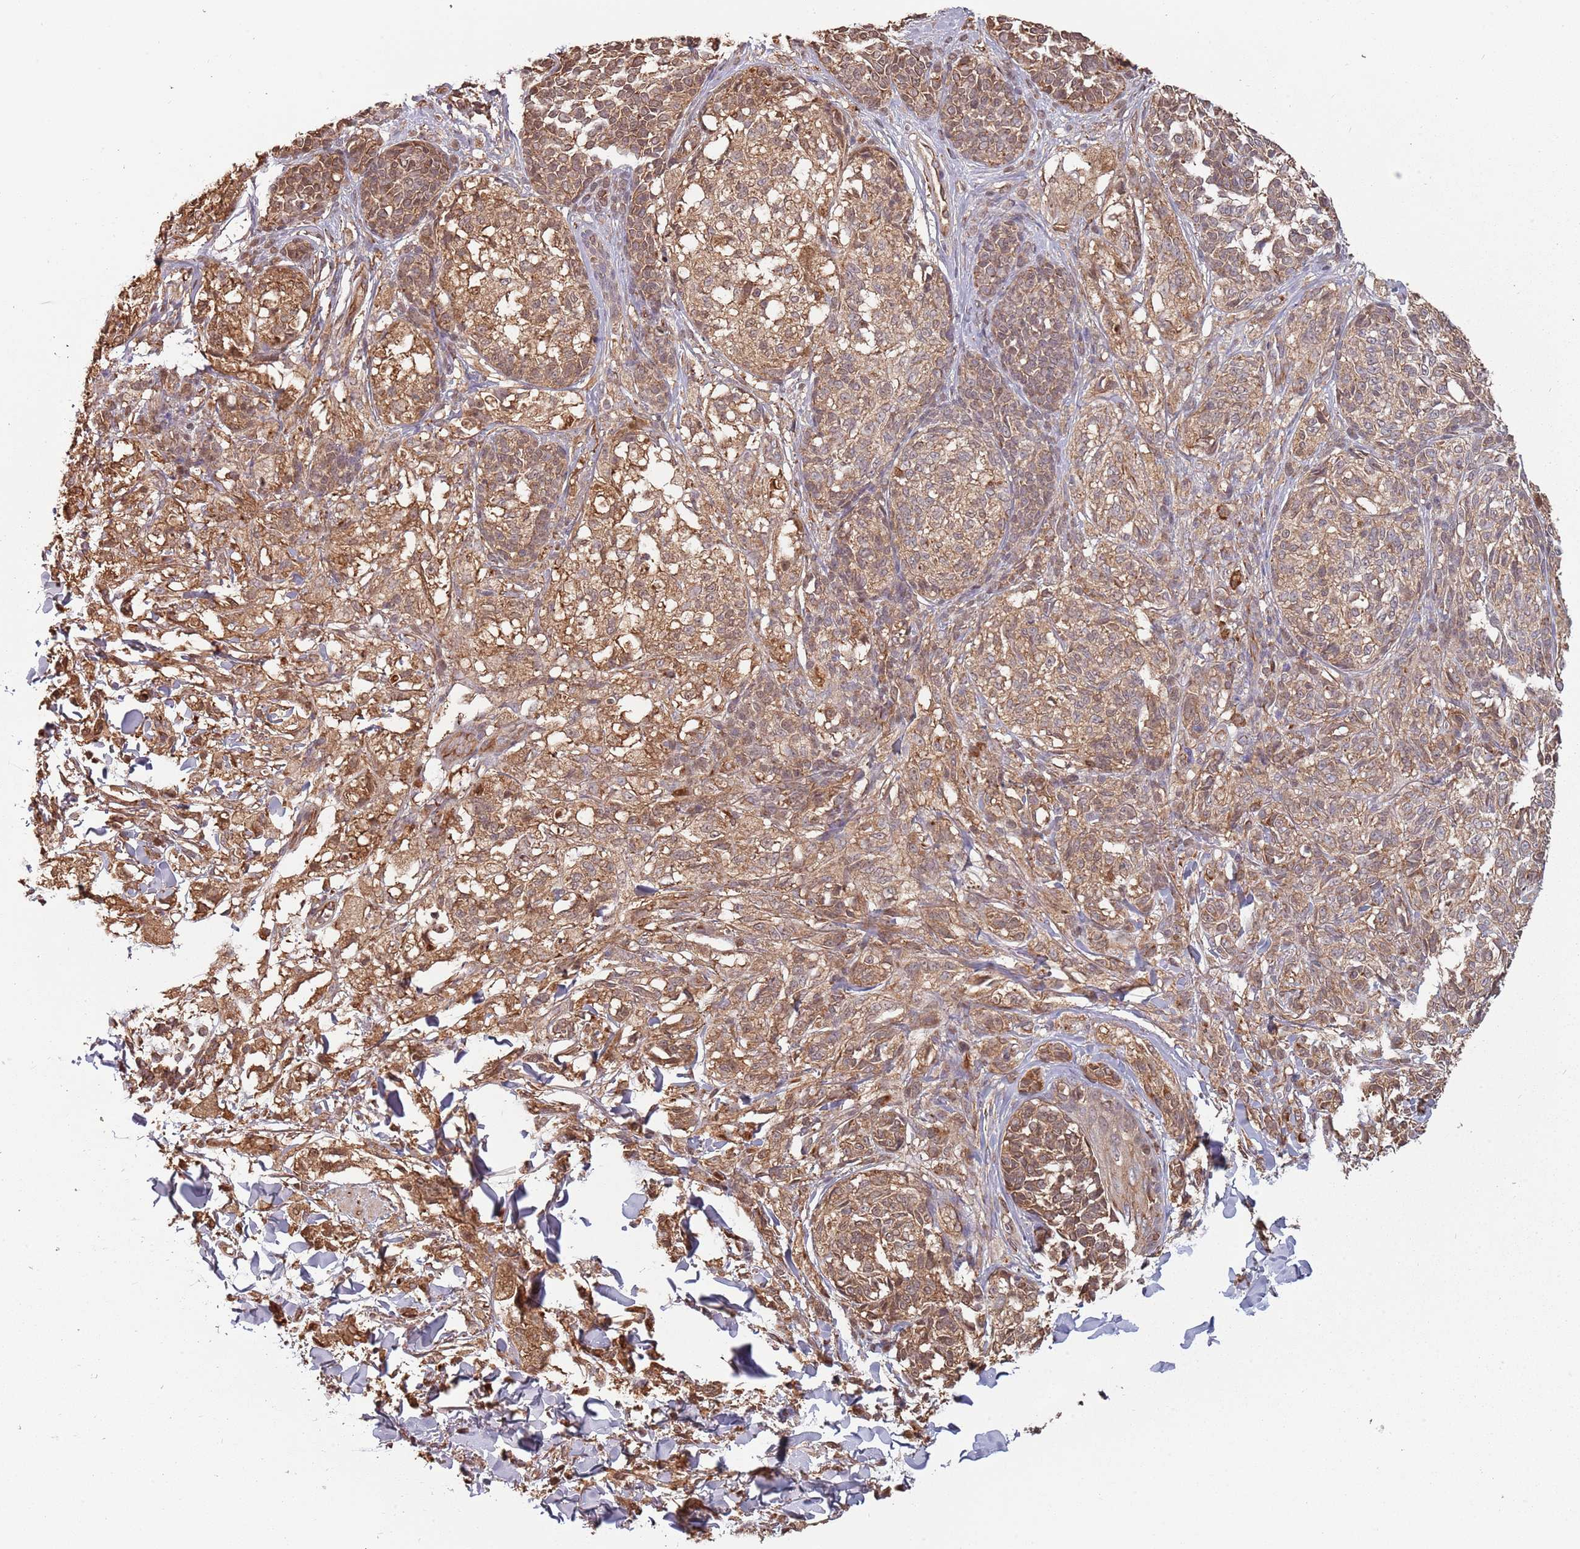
{"staining": {"intensity": "moderate", "quantity": ">75%", "location": "cytoplasmic/membranous,nuclear"}, "tissue": "melanoma", "cell_type": "Tumor cells", "image_type": "cancer", "snomed": [{"axis": "morphology", "description": "Malignant melanoma, NOS"}, {"axis": "topography", "description": "Skin of upper extremity"}], "caption": "Immunohistochemistry micrograph of neoplastic tissue: human malignant melanoma stained using IHC displays medium levels of moderate protein expression localized specifically in the cytoplasmic/membranous and nuclear of tumor cells, appearing as a cytoplasmic/membranous and nuclear brown color.", "gene": "COG4", "patient": {"sex": "male", "age": 40}}